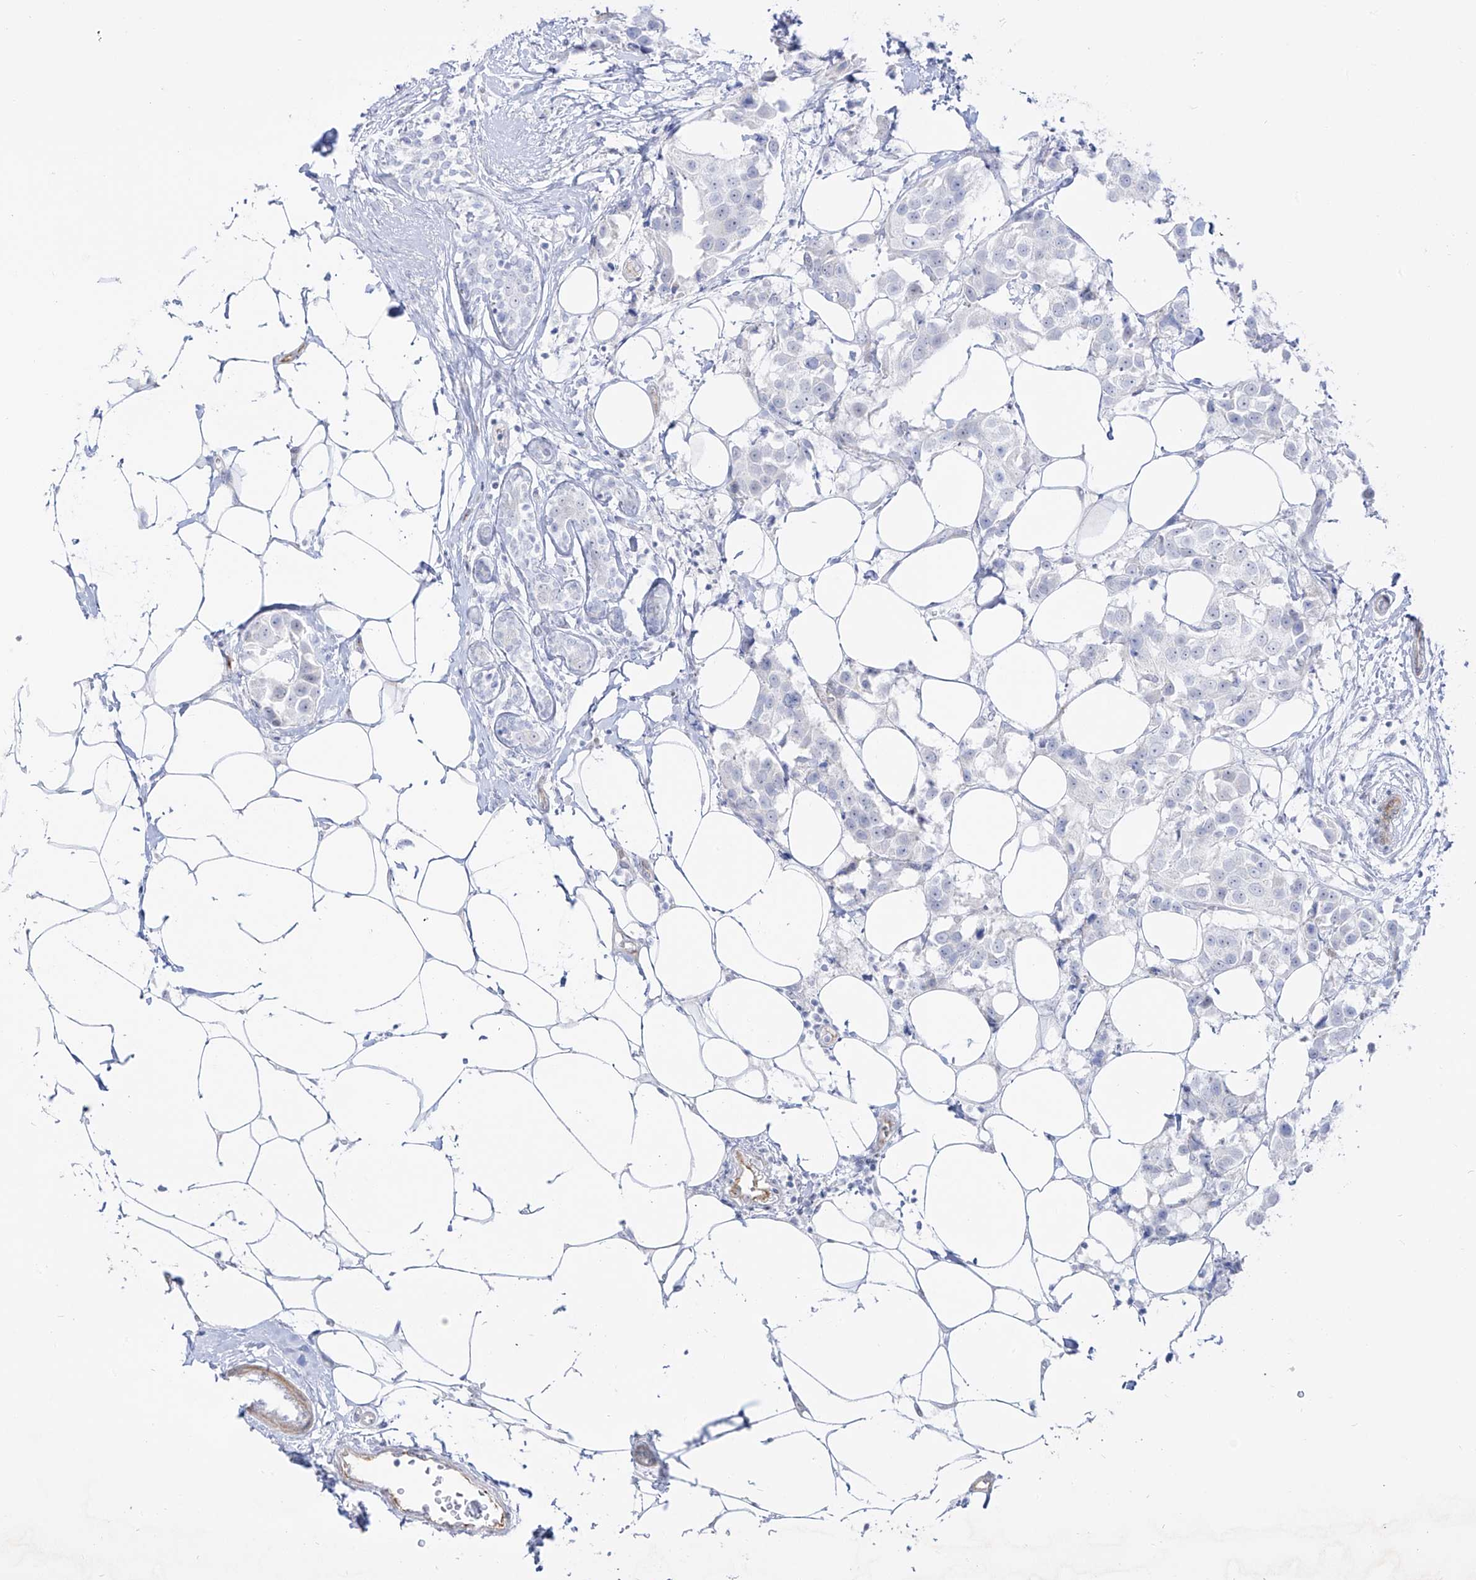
{"staining": {"intensity": "negative", "quantity": "none", "location": "none"}, "tissue": "breast cancer", "cell_type": "Tumor cells", "image_type": "cancer", "snomed": [{"axis": "morphology", "description": "Normal tissue, NOS"}, {"axis": "morphology", "description": "Duct carcinoma"}, {"axis": "topography", "description": "Breast"}], "caption": "Breast cancer stained for a protein using IHC shows no positivity tumor cells.", "gene": "ZNF180", "patient": {"sex": "female", "age": 39}}